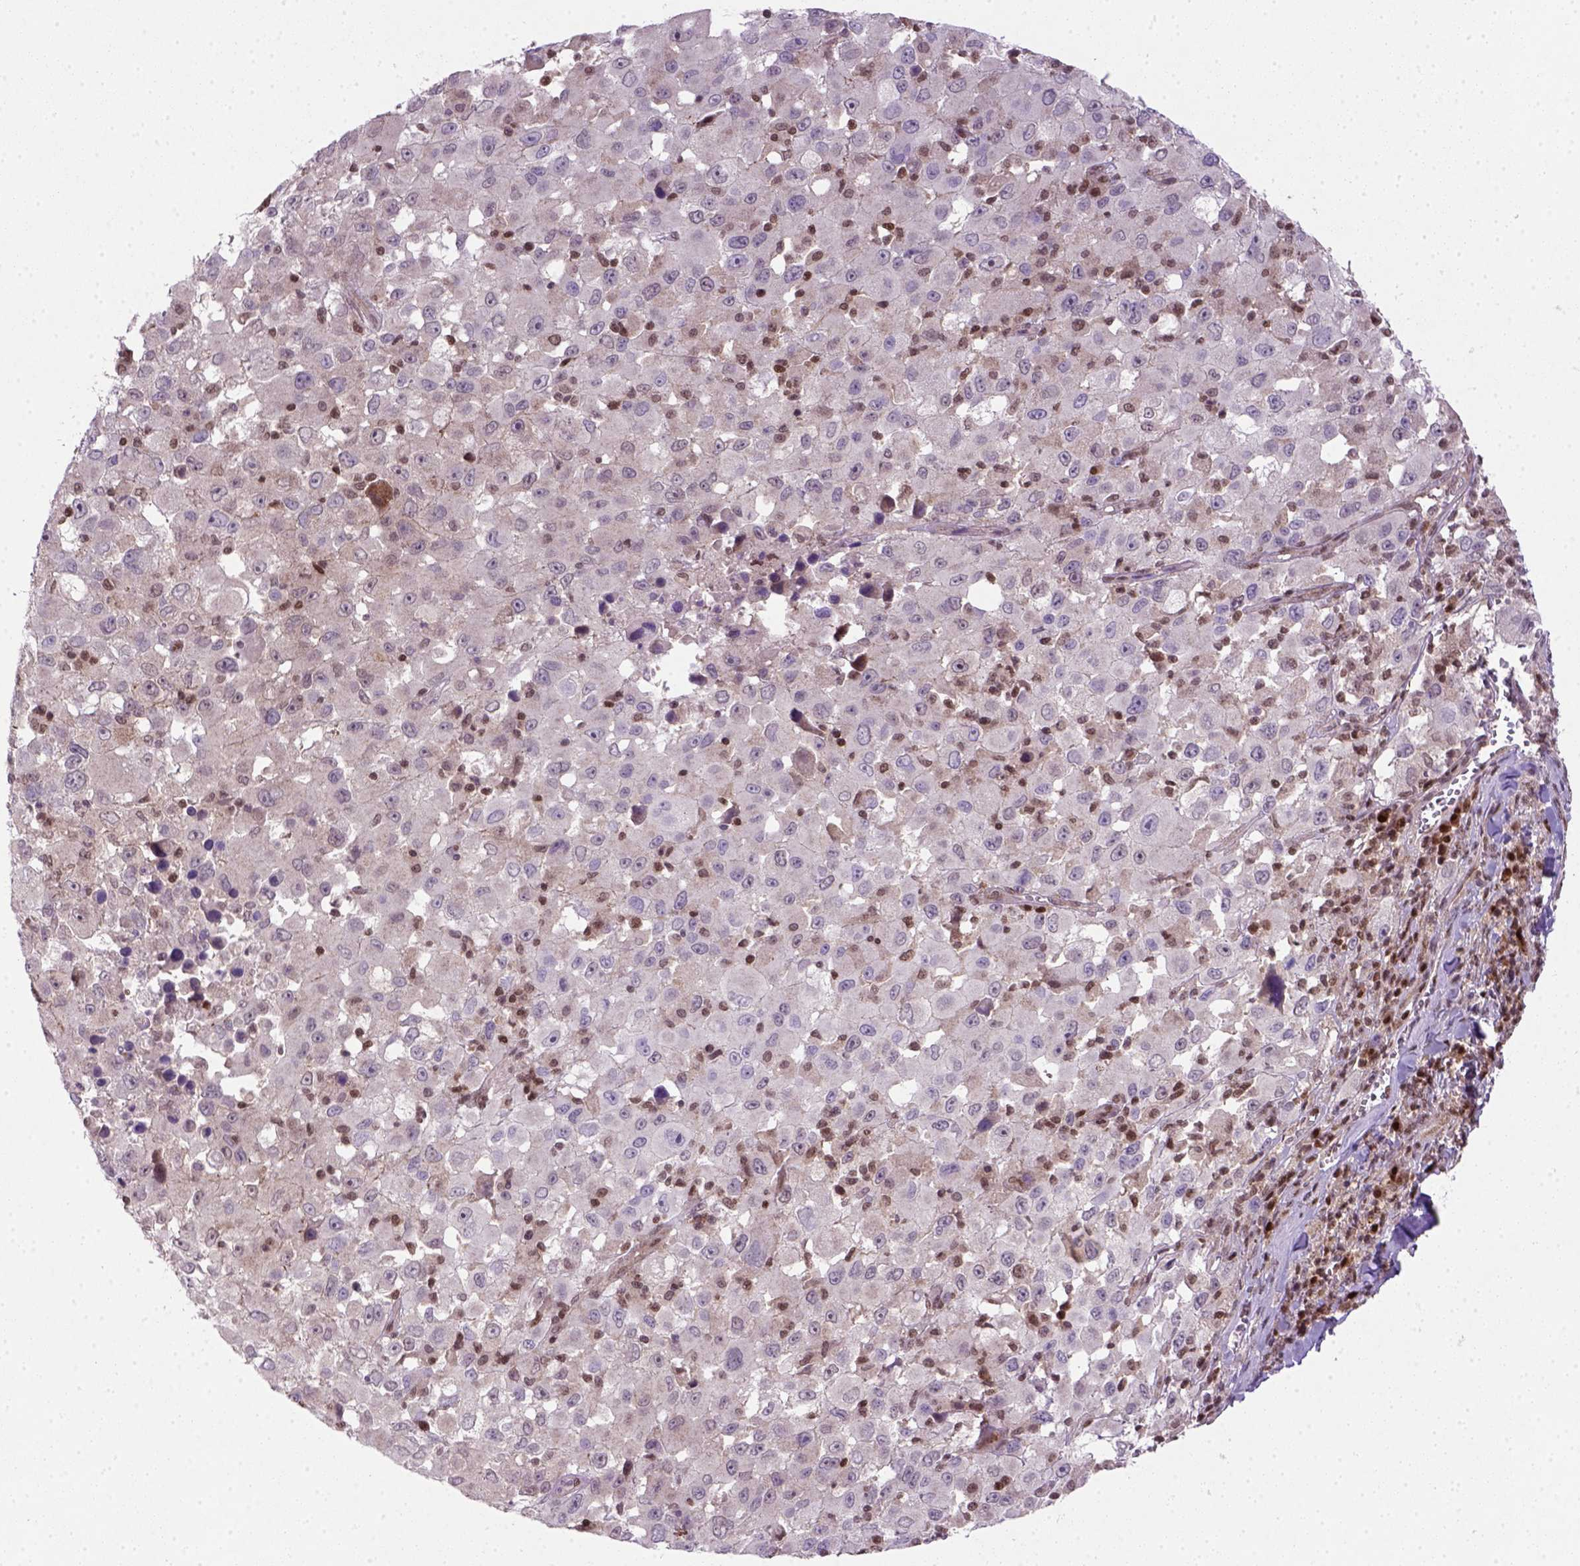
{"staining": {"intensity": "negative", "quantity": "none", "location": "none"}, "tissue": "melanoma", "cell_type": "Tumor cells", "image_type": "cancer", "snomed": [{"axis": "morphology", "description": "Malignant melanoma, Metastatic site"}, {"axis": "topography", "description": "Soft tissue"}], "caption": "DAB immunohistochemical staining of human malignant melanoma (metastatic site) reveals no significant staining in tumor cells.", "gene": "MGMT", "patient": {"sex": "male", "age": 50}}